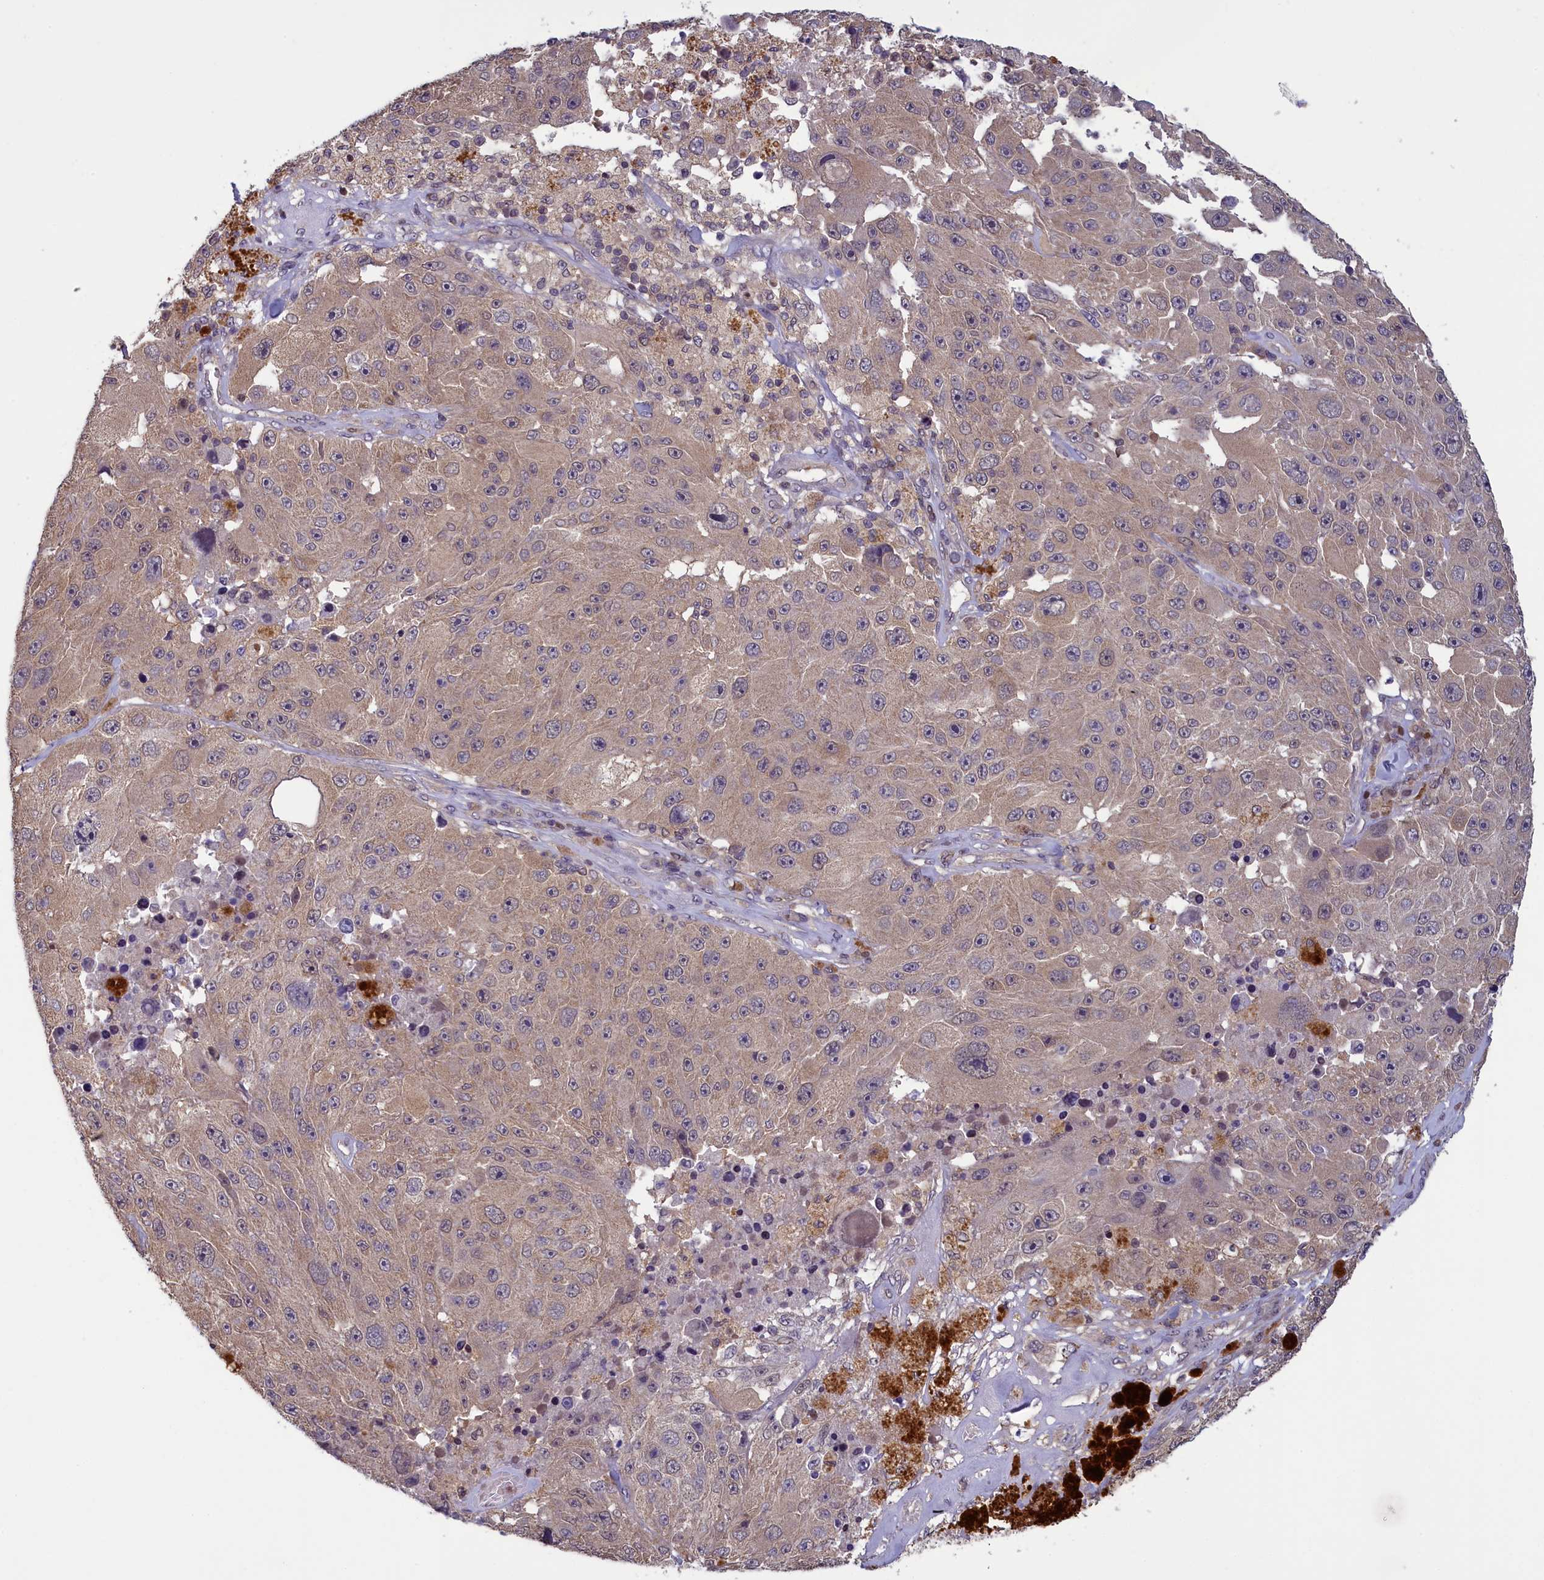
{"staining": {"intensity": "negative", "quantity": "none", "location": "none"}, "tissue": "melanoma", "cell_type": "Tumor cells", "image_type": "cancer", "snomed": [{"axis": "morphology", "description": "Malignant melanoma, Metastatic site"}, {"axis": "topography", "description": "Lymph node"}], "caption": "The immunohistochemistry histopathology image has no significant expression in tumor cells of melanoma tissue. (DAB immunohistochemistry visualized using brightfield microscopy, high magnification).", "gene": "NUBP1", "patient": {"sex": "male", "age": 62}}